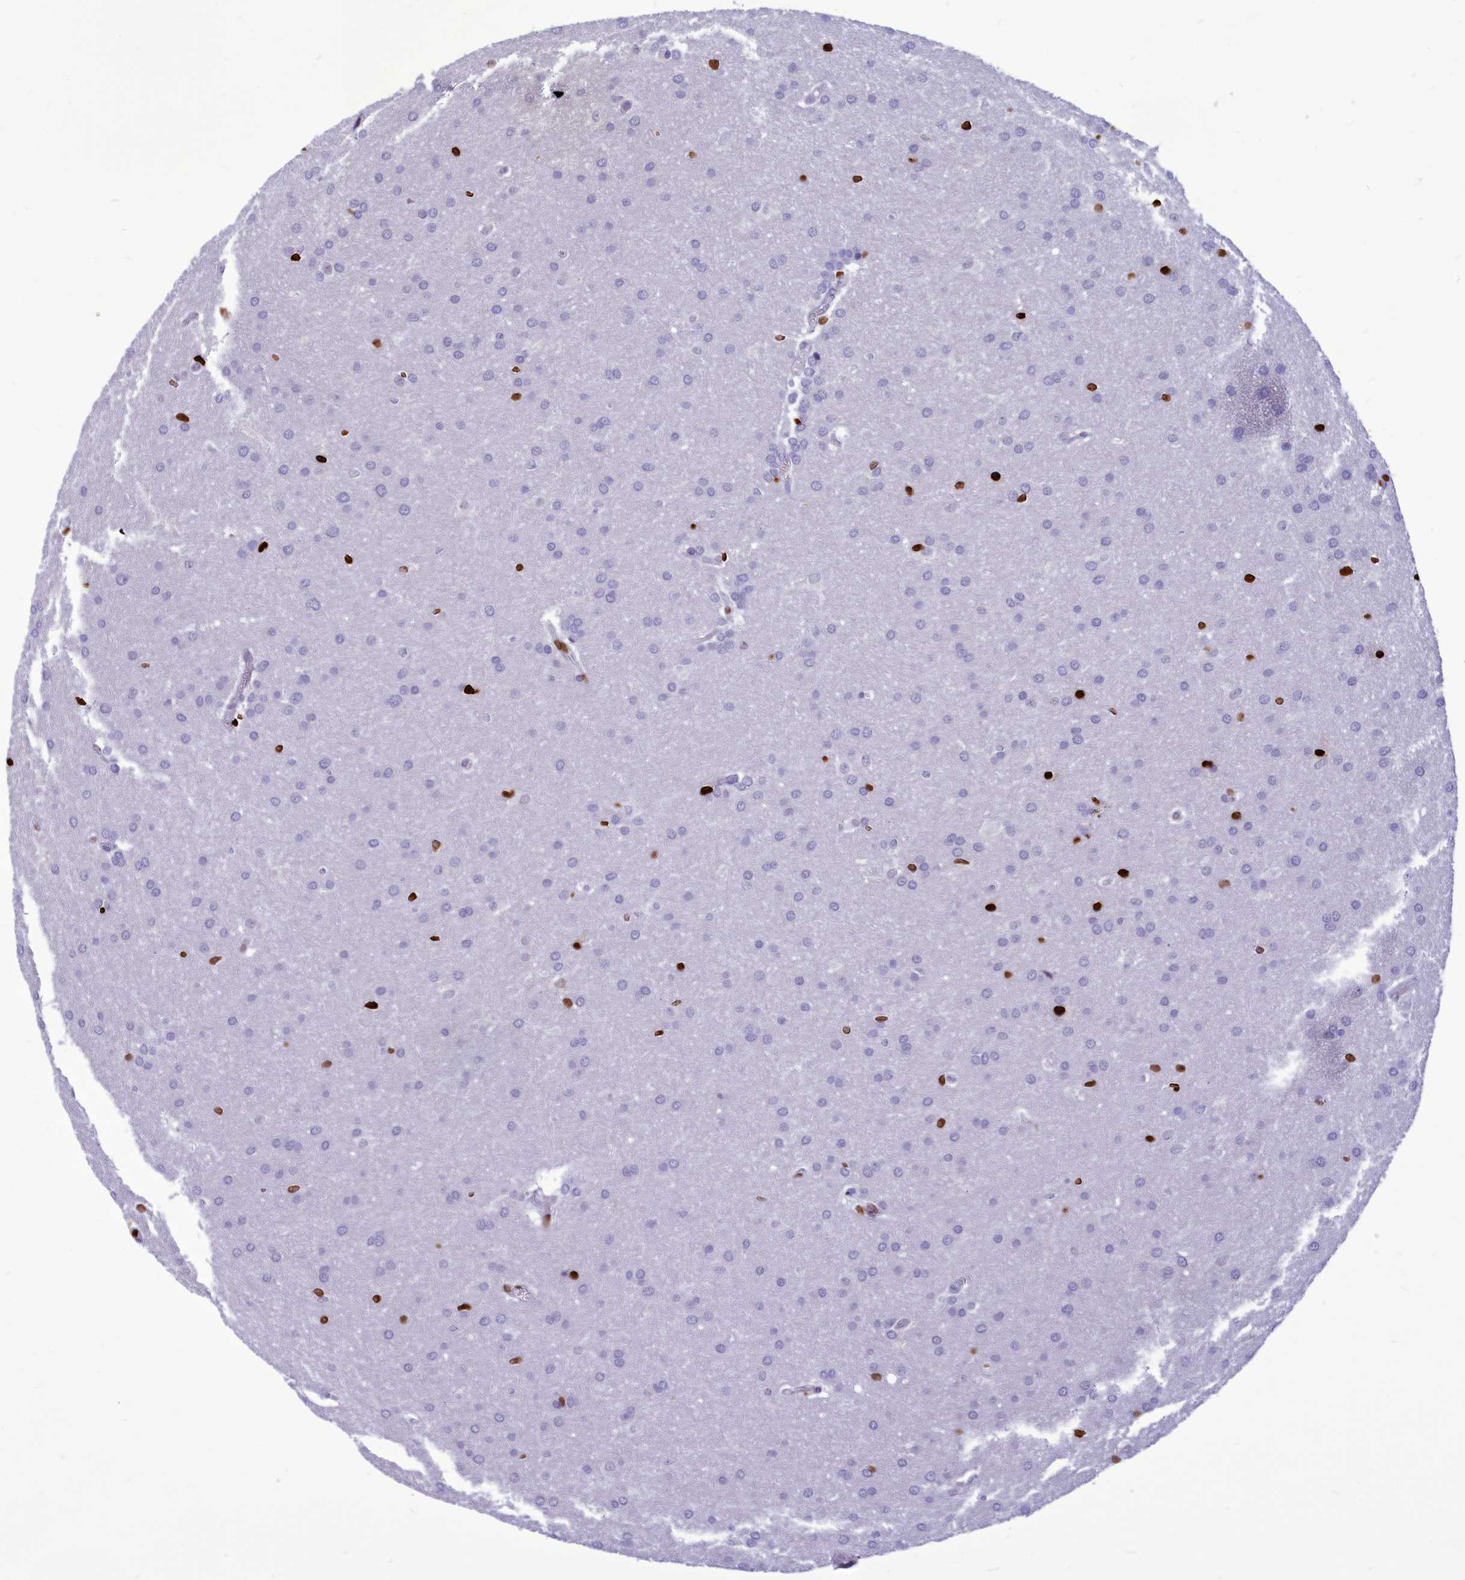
{"staining": {"intensity": "negative", "quantity": "none", "location": "none"}, "tissue": "glioma", "cell_type": "Tumor cells", "image_type": "cancer", "snomed": [{"axis": "morphology", "description": "Glioma, malignant, Low grade"}, {"axis": "topography", "description": "Brain"}], "caption": "There is no significant expression in tumor cells of glioma. The staining was performed using DAB (3,3'-diaminobenzidine) to visualize the protein expression in brown, while the nuclei were stained in blue with hematoxylin (Magnification: 20x).", "gene": "AKAP17A", "patient": {"sex": "female", "age": 32}}